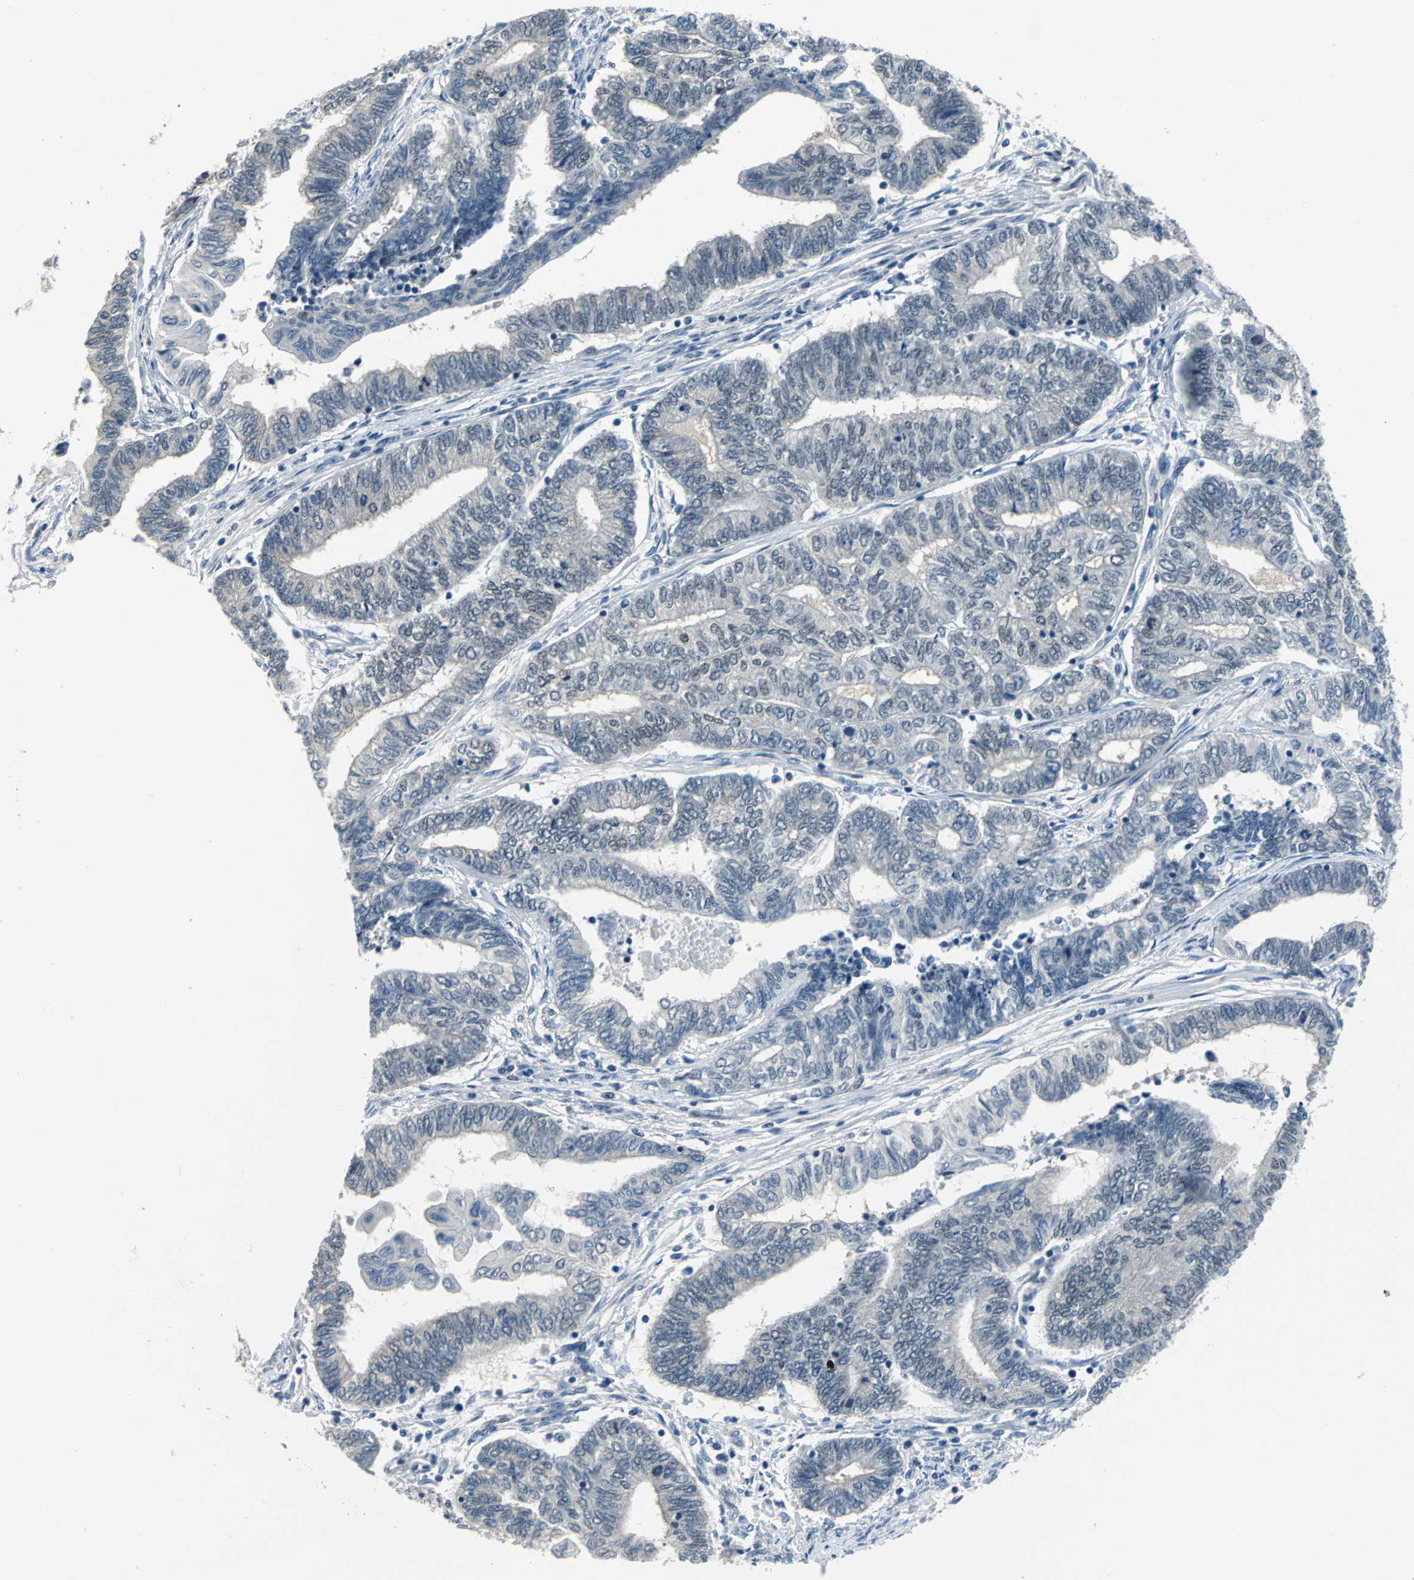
{"staining": {"intensity": "negative", "quantity": "none", "location": "none"}, "tissue": "endometrial cancer", "cell_type": "Tumor cells", "image_type": "cancer", "snomed": [{"axis": "morphology", "description": "Adenocarcinoma, NOS"}, {"axis": "topography", "description": "Uterus"}, {"axis": "topography", "description": "Endometrium"}], "caption": "DAB (3,3'-diaminobenzidine) immunohistochemical staining of endometrial cancer (adenocarcinoma) reveals no significant positivity in tumor cells.", "gene": "ZNF415", "patient": {"sex": "female", "age": 70}}